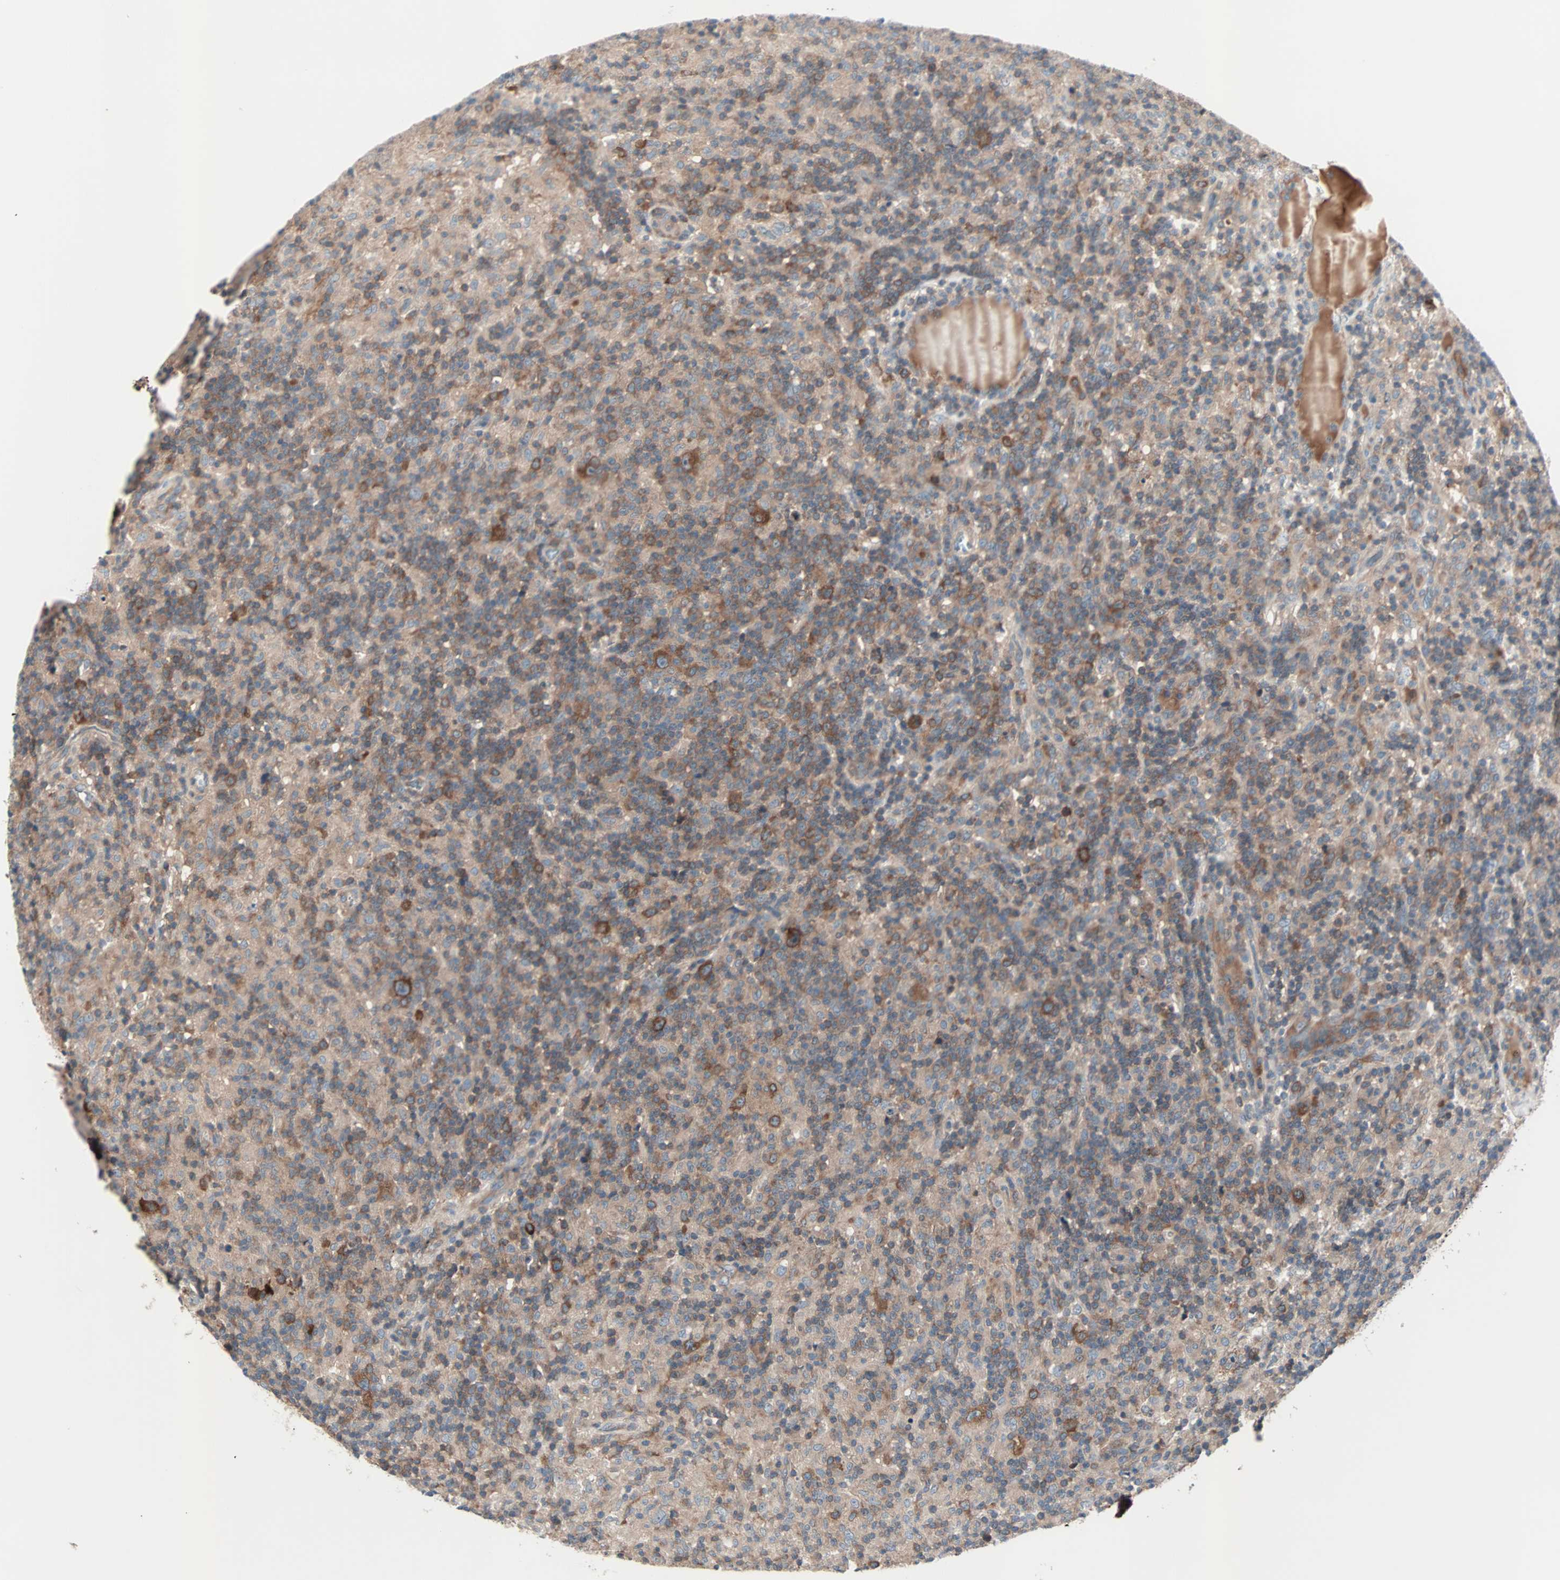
{"staining": {"intensity": "strong", "quantity": ">75%", "location": "cytoplasmic/membranous"}, "tissue": "lymphoma", "cell_type": "Tumor cells", "image_type": "cancer", "snomed": [{"axis": "morphology", "description": "Hodgkin's disease, NOS"}, {"axis": "topography", "description": "Lymph node"}], "caption": "Immunohistochemistry image of human Hodgkin's disease stained for a protein (brown), which displays high levels of strong cytoplasmic/membranous positivity in about >75% of tumor cells.", "gene": "CAD", "patient": {"sex": "male", "age": 70}}